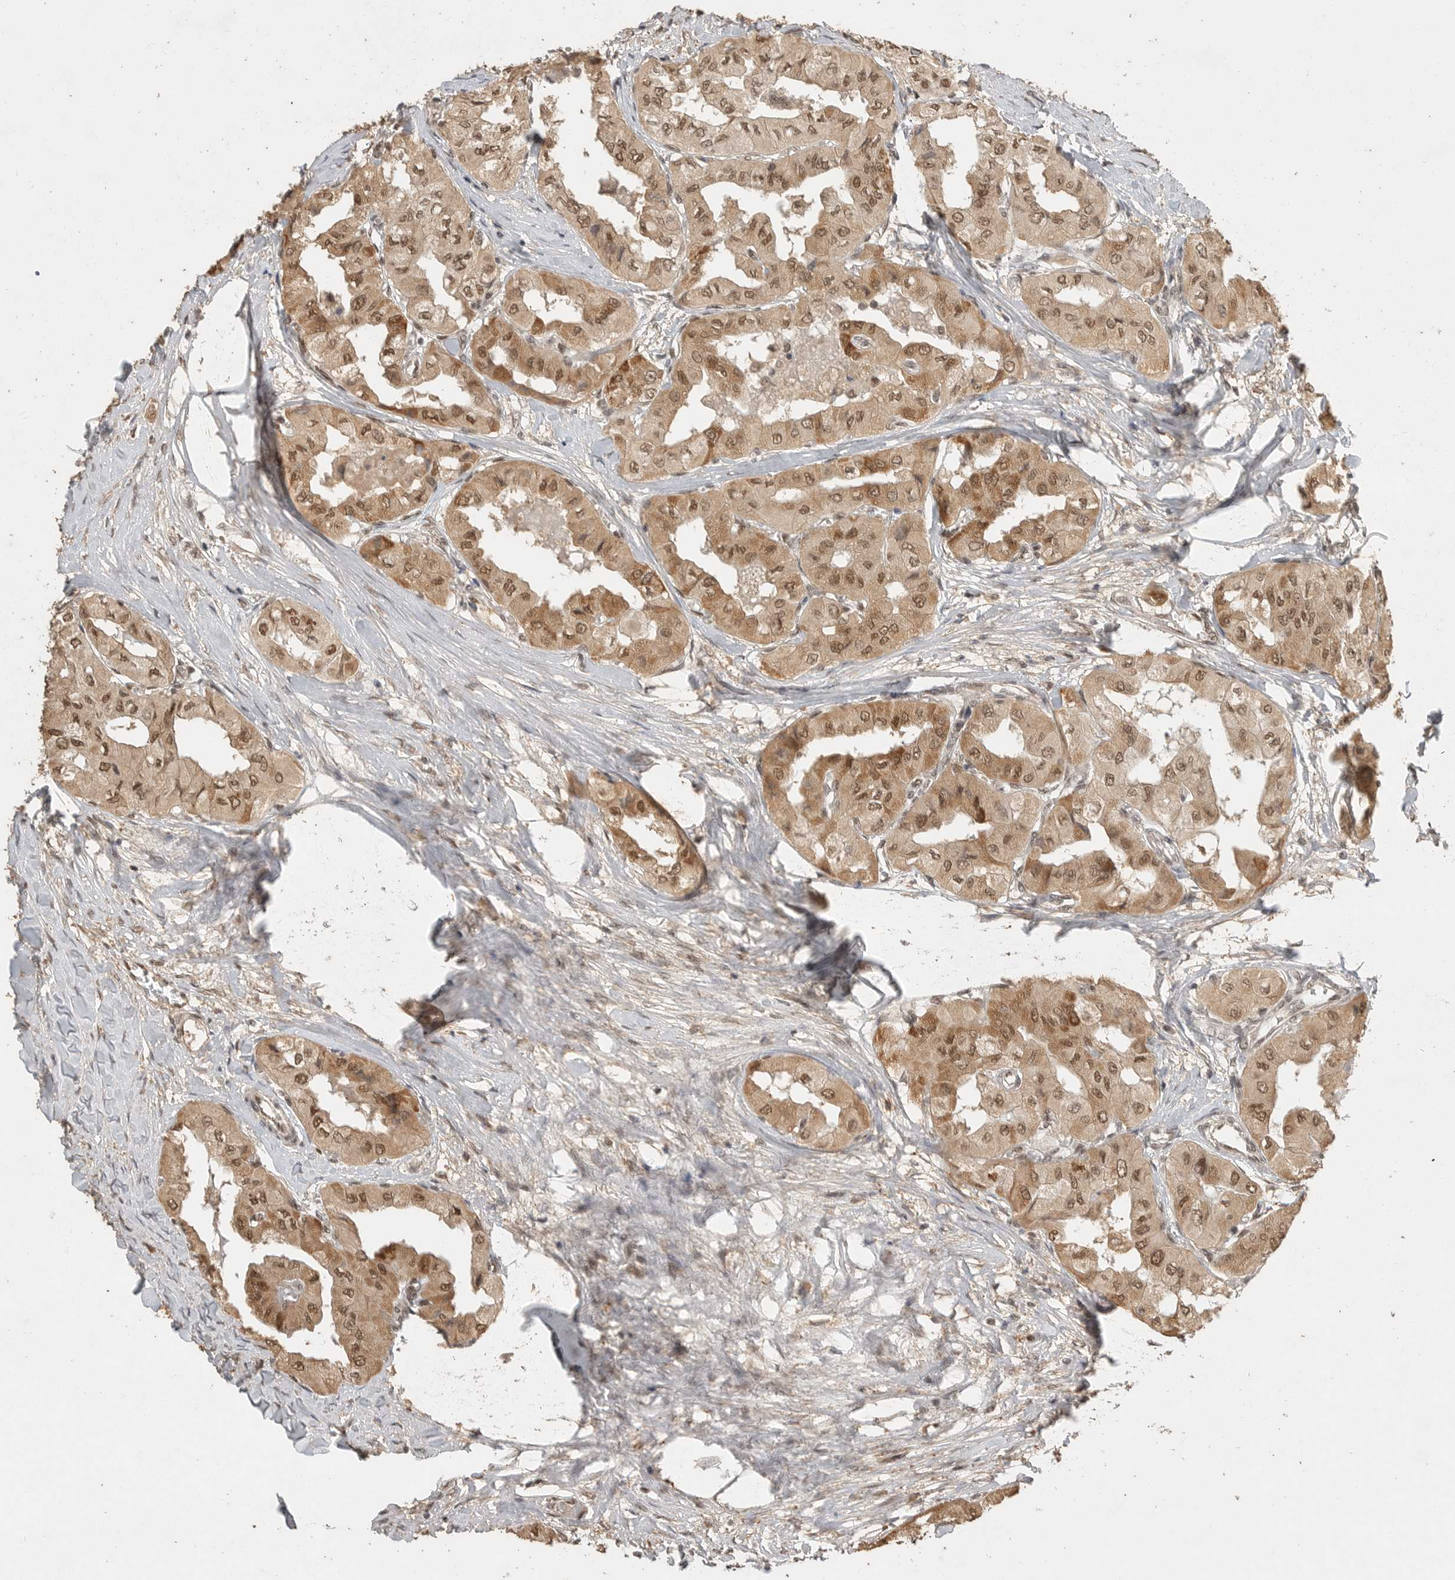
{"staining": {"intensity": "moderate", "quantity": ">75%", "location": "cytoplasmic/membranous,nuclear"}, "tissue": "thyroid cancer", "cell_type": "Tumor cells", "image_type": "cancer", "snomed": [{"axis": "morphology", "description": "Papillary adenocarcinoma, NOS"}, {"axis": "topography", "description": "Thyroid gland"}], "caption": "IHC micrograph of neoplastic tissue: human thyroid cancer stained using IHC displays medium levels of moderate protein expression localized specifically in the cytoplasmic/membranous and nuclear of tumor cells, appearing as a cytoplasmic/membranous and nuclear brown color.", "gene": "DFFA", "patient": {"sex": "female", "age": 59}}